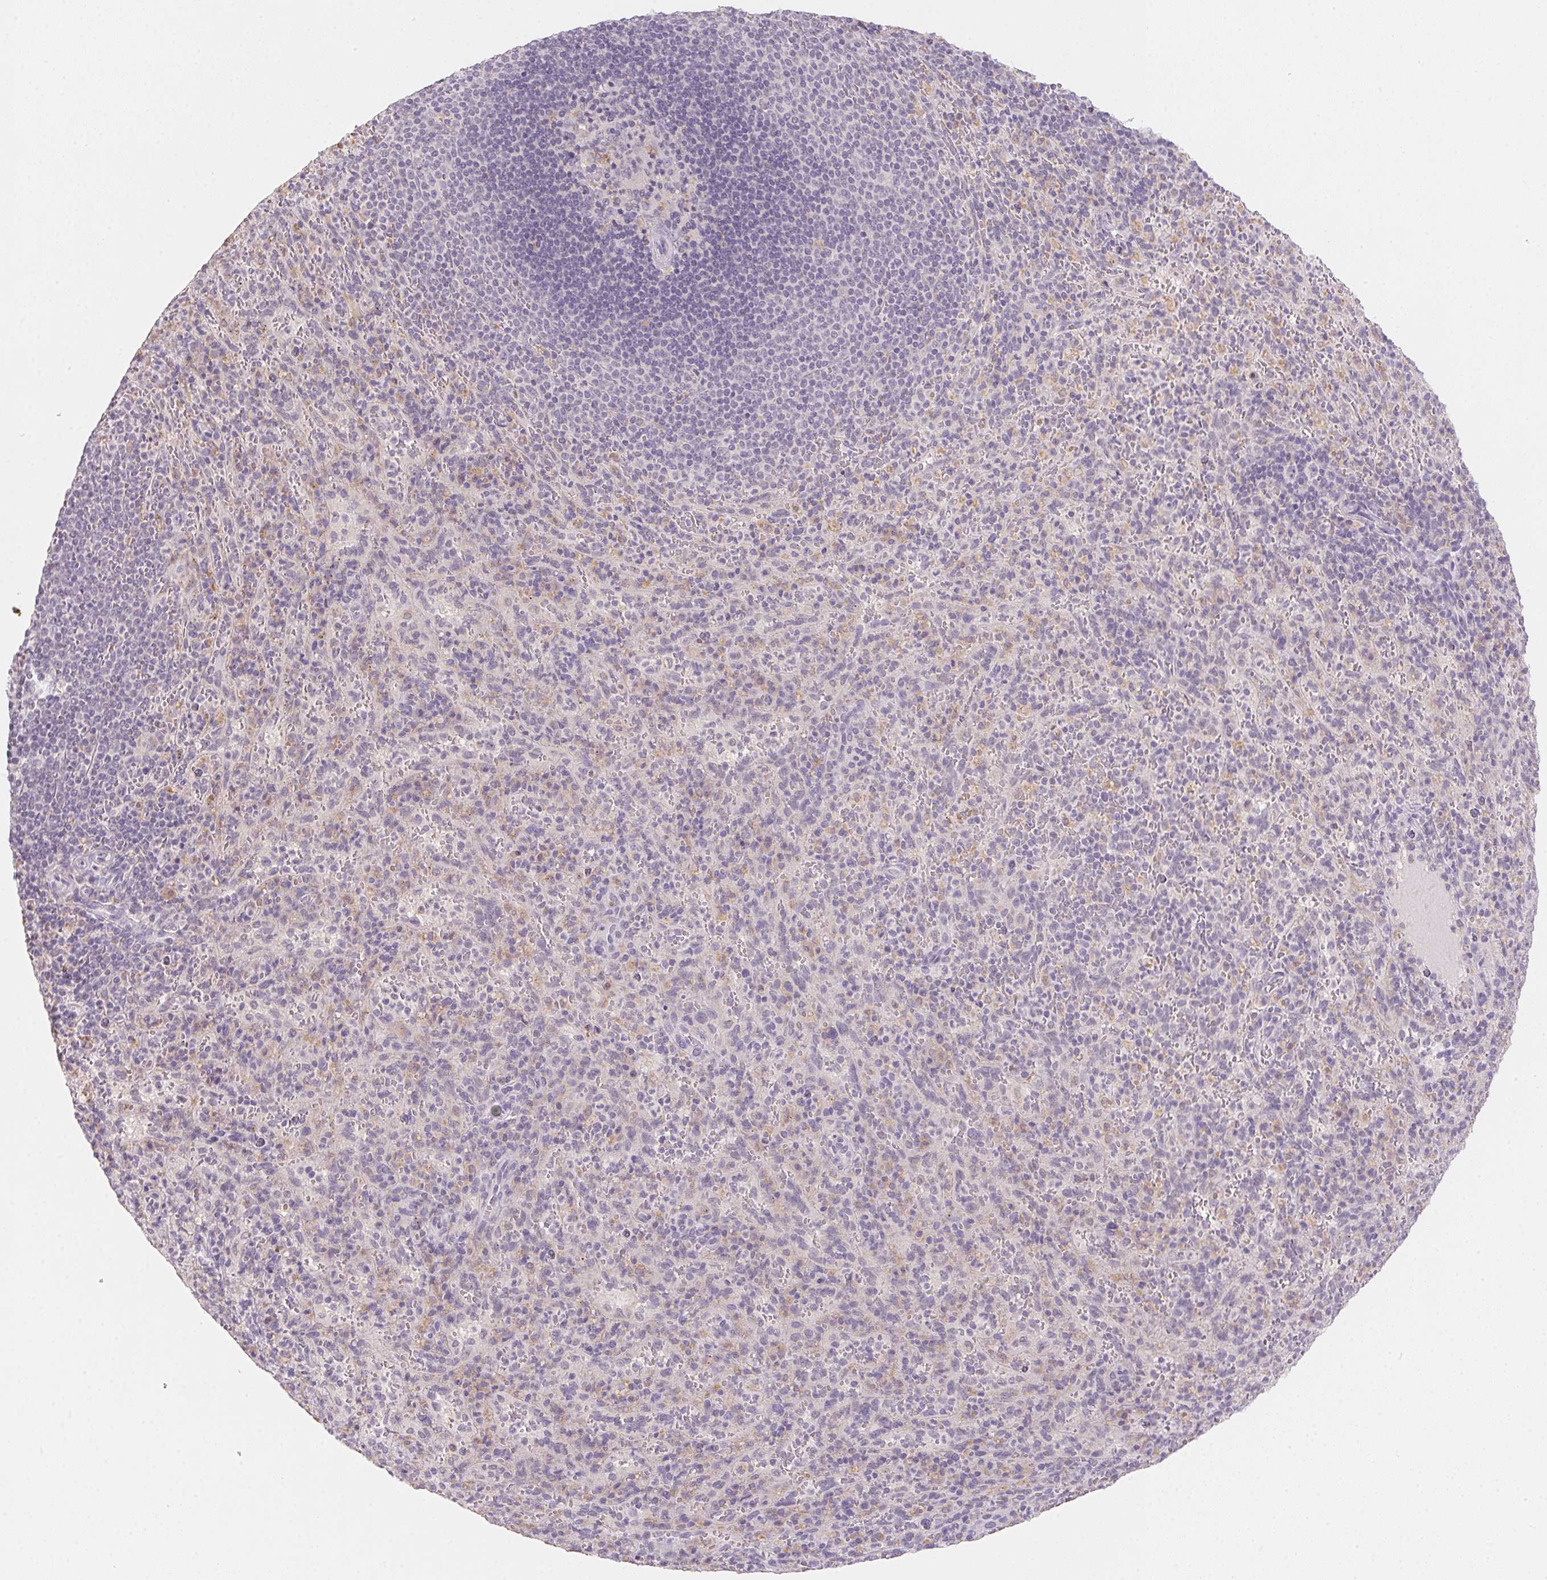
{"staining": {"intensity": "negative", "quantity": "none", "location": "none"}, "tissue": "spleen", "cell_type": "Cells in red pulp", "image_type": "normal", "snomed": [{"axis": "morphology", "description": "Normal tissue, NOS"}, {"axis": "topography", "description": "Spleen"}], "caption": "High power microscopy histopathology image of an immunohistochemistry (IHC) micrograph of benign spleen, revealing no significant staining in cells in red pulp.", "gene": "SLC6A18", "patient": {"sex": "male", "age": 57}}